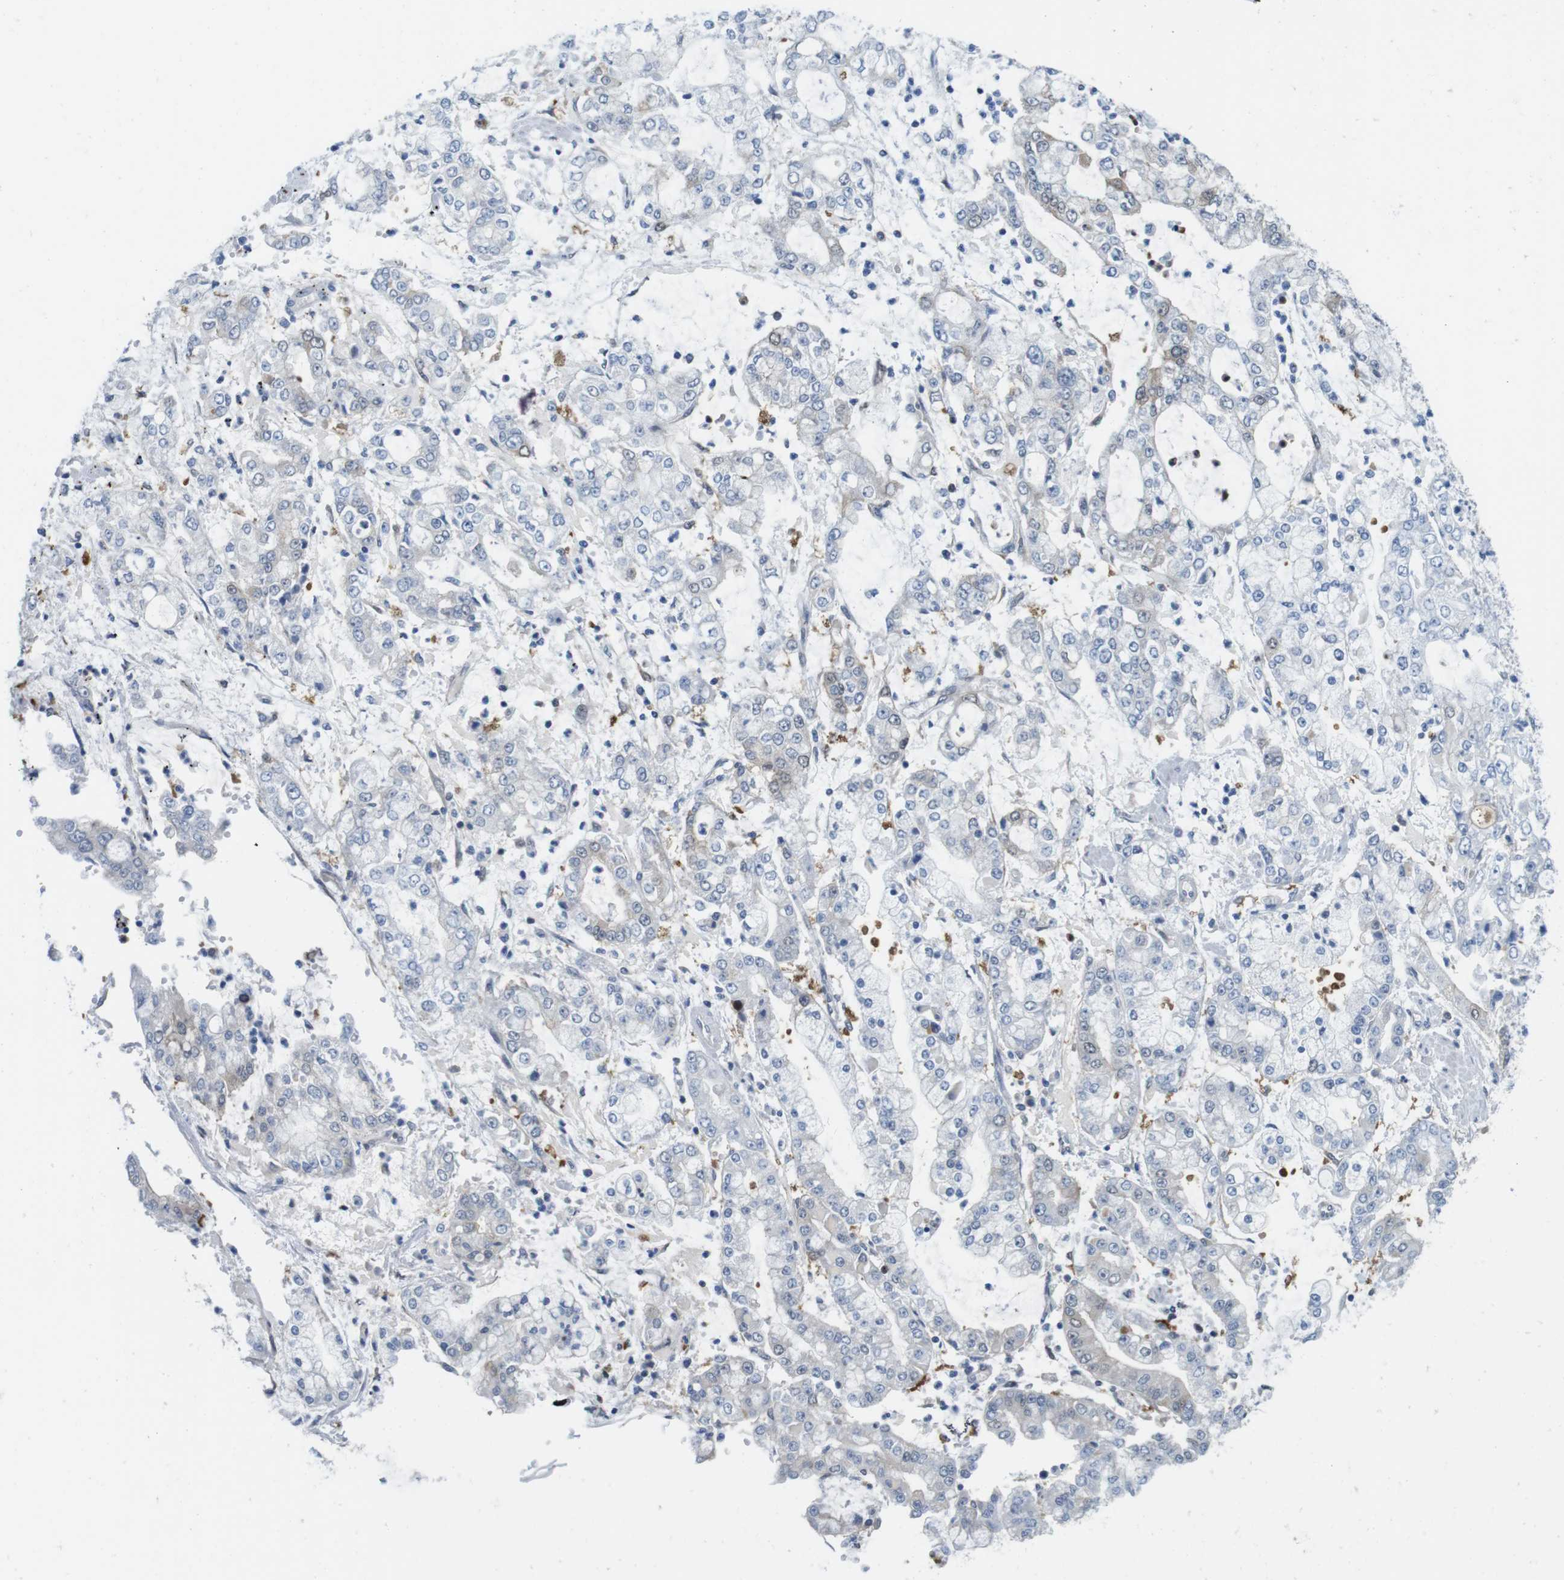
{"staining": {"intensity": "weak", "quantity": "<25%", "location": "cytoplasmic/membranous"}, "tissue": "stomach cancer", "cell_type": "Tumor cells", "image_type": "cancer", "snomed": [{"axis": "morphology", "description": "Adenocarcinoma, NOS"}, {"axis": "topography", "description": "Stomach"}], "caption": "Tumor cells are negative for protein expression in human stomach adenocarcinoma.", "gene": "CASP2", "patient": {"sex": "male", "age": 76}}